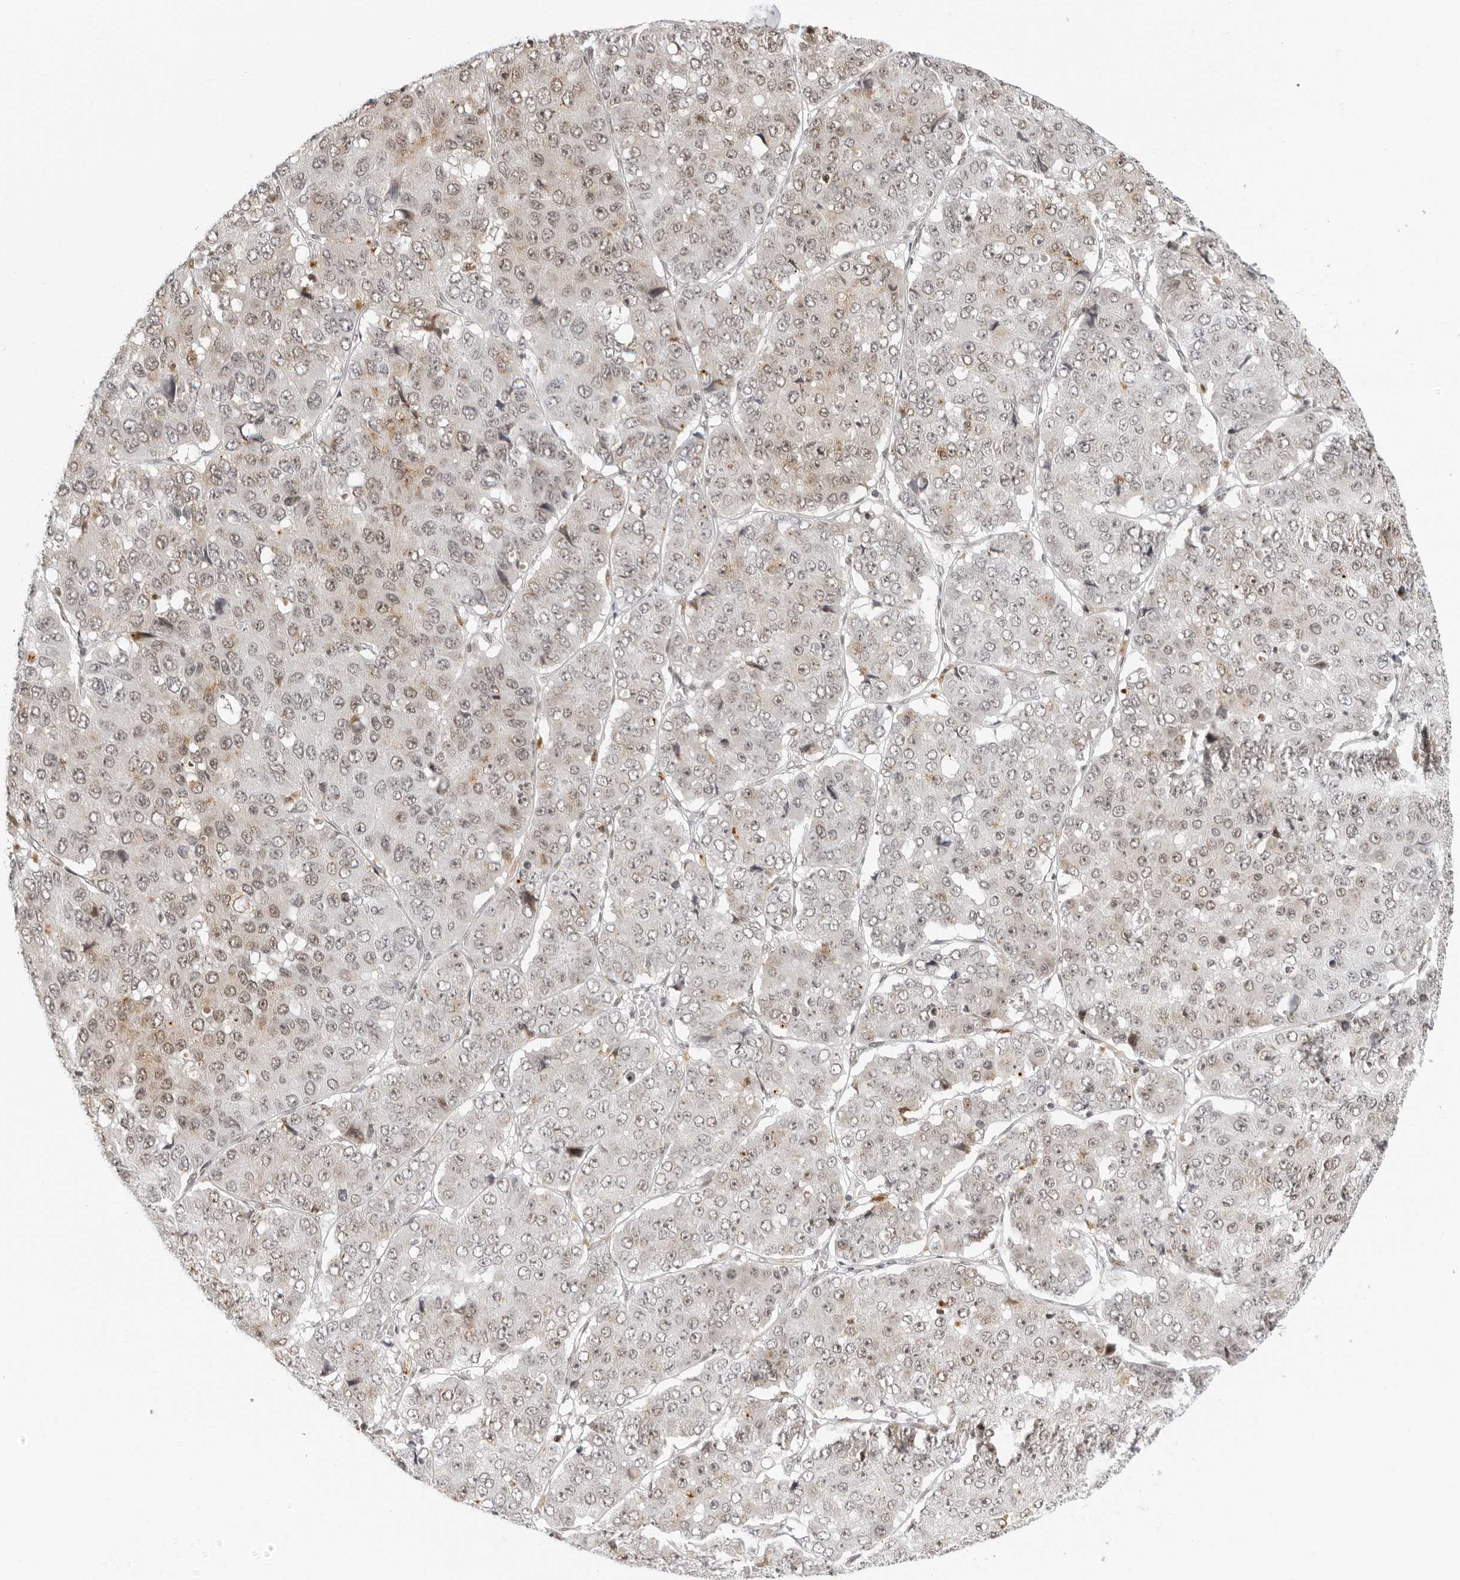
{"staining": {"intensity": "weak", "quantity": "25%-75%", "location": "cytoplasmic/membranous,nuclear"}, "tissue": "pancreatic cancer", "cell_type": "Tumor cells", "image_type": "cancer", "snomed": [{"axis": "morphology", "description": "Adenocarcinoma, NOS"}, {"axis": "topography", "description": "Pancreas"}], "caption": "Adenocarcinoma (pancreatic) tissue reveals weak cytoplasmic/membranous and nuclear staining in about 25%-75% of tumor cells, visualized by immunohistochemistry. (Stains: DAB (3,3'-diaminobenzidine) in brown, nuclei in blue, Microscopy: brightfield microscopy at high magnification).", "gene": "MSH6", "patient": {"sex": "male", "age": 50}}